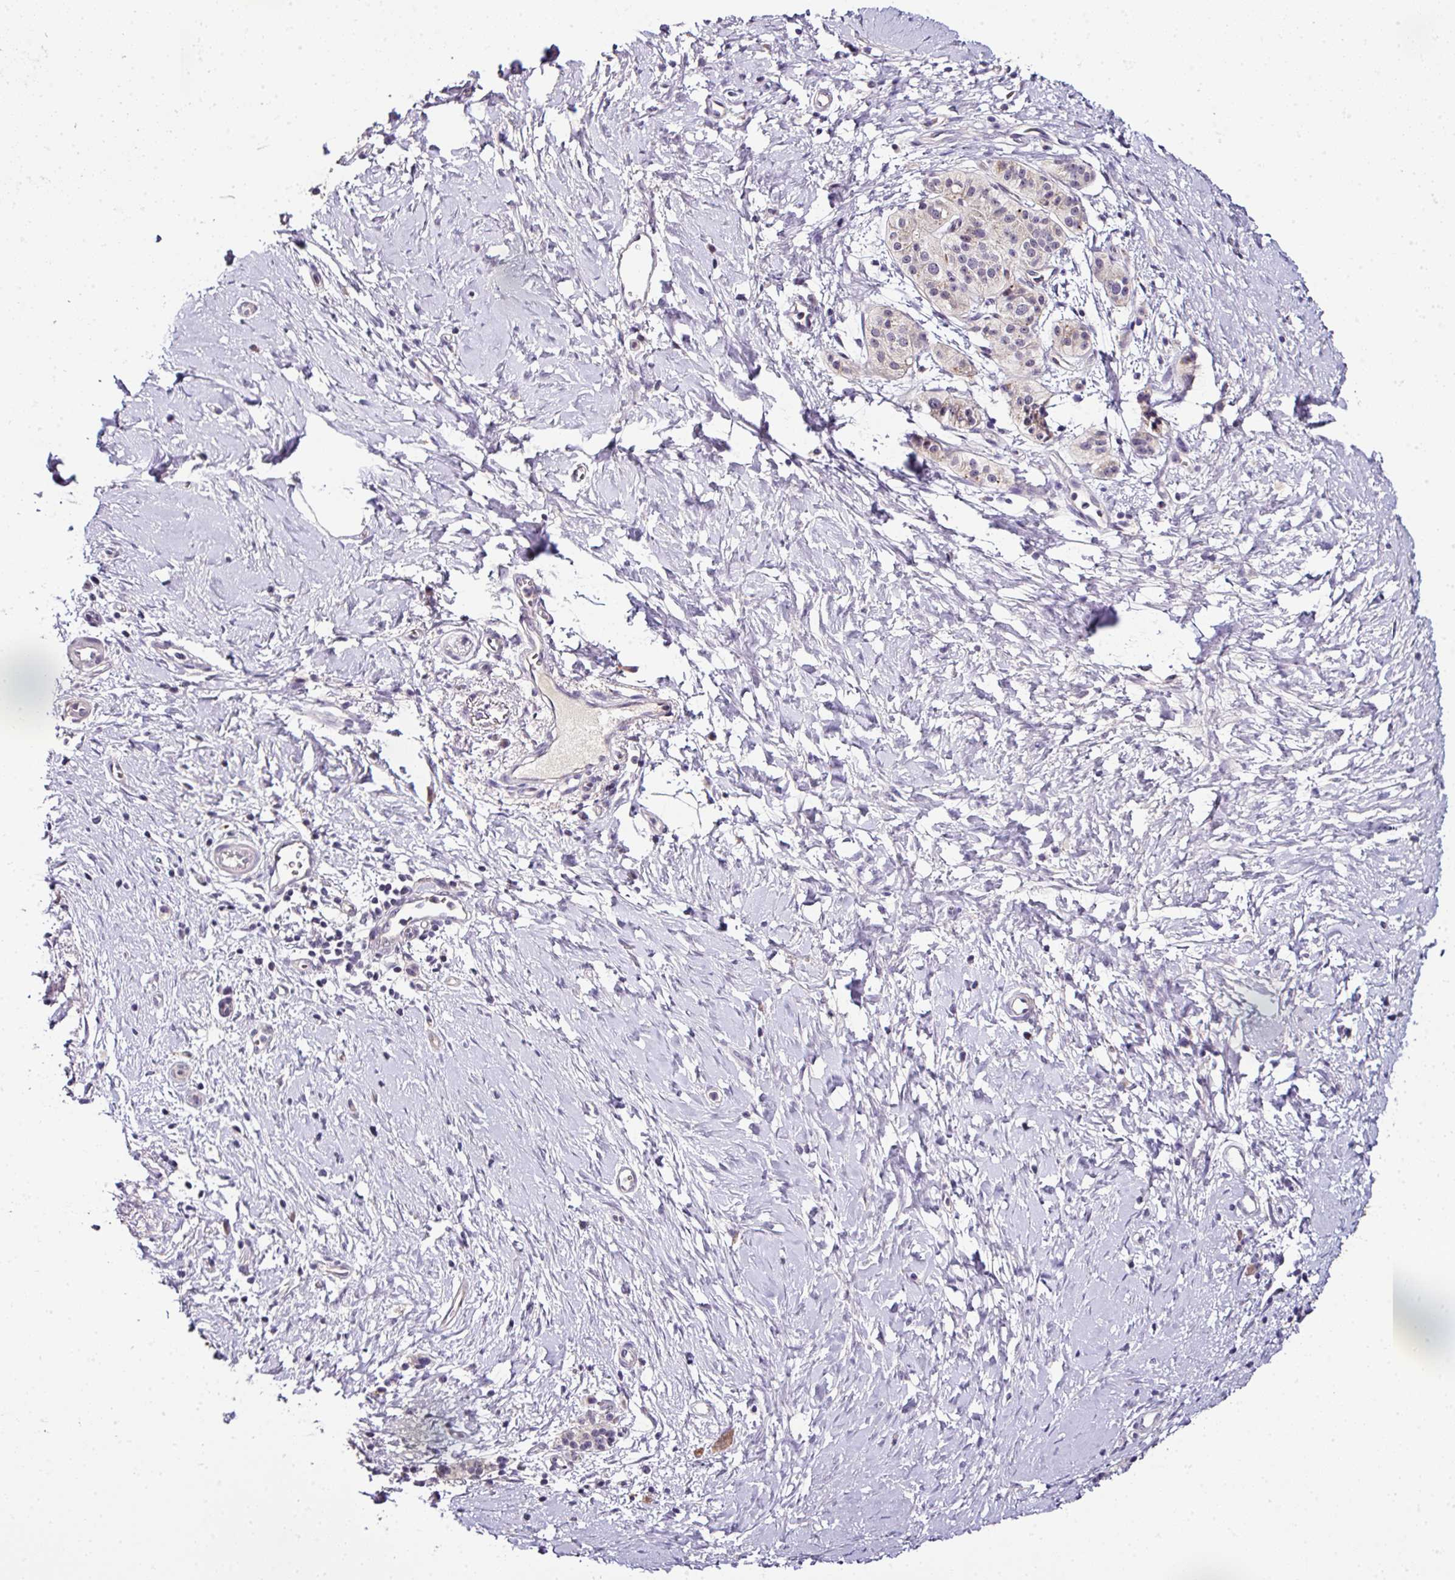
{"staining": {"intensity": "weak", "quantity": "<25%", "location": "cytoplasmic/membranous"}, "tissue": "pancreatic cancer", "cell_type": "Tumor cells", "image_type": "cancer", "snomed": [{"axis": "morphology", "description": "Adenocarcinoma, NOS"}, {"axis": "topography", "description": "Pancreas"}], "caption": "Tumor cells are negative for brown protein staining in adenocarcinoma (pancreatic).", "gene": "NAPSA", "patient": {"sex": "male", "age": 50}}